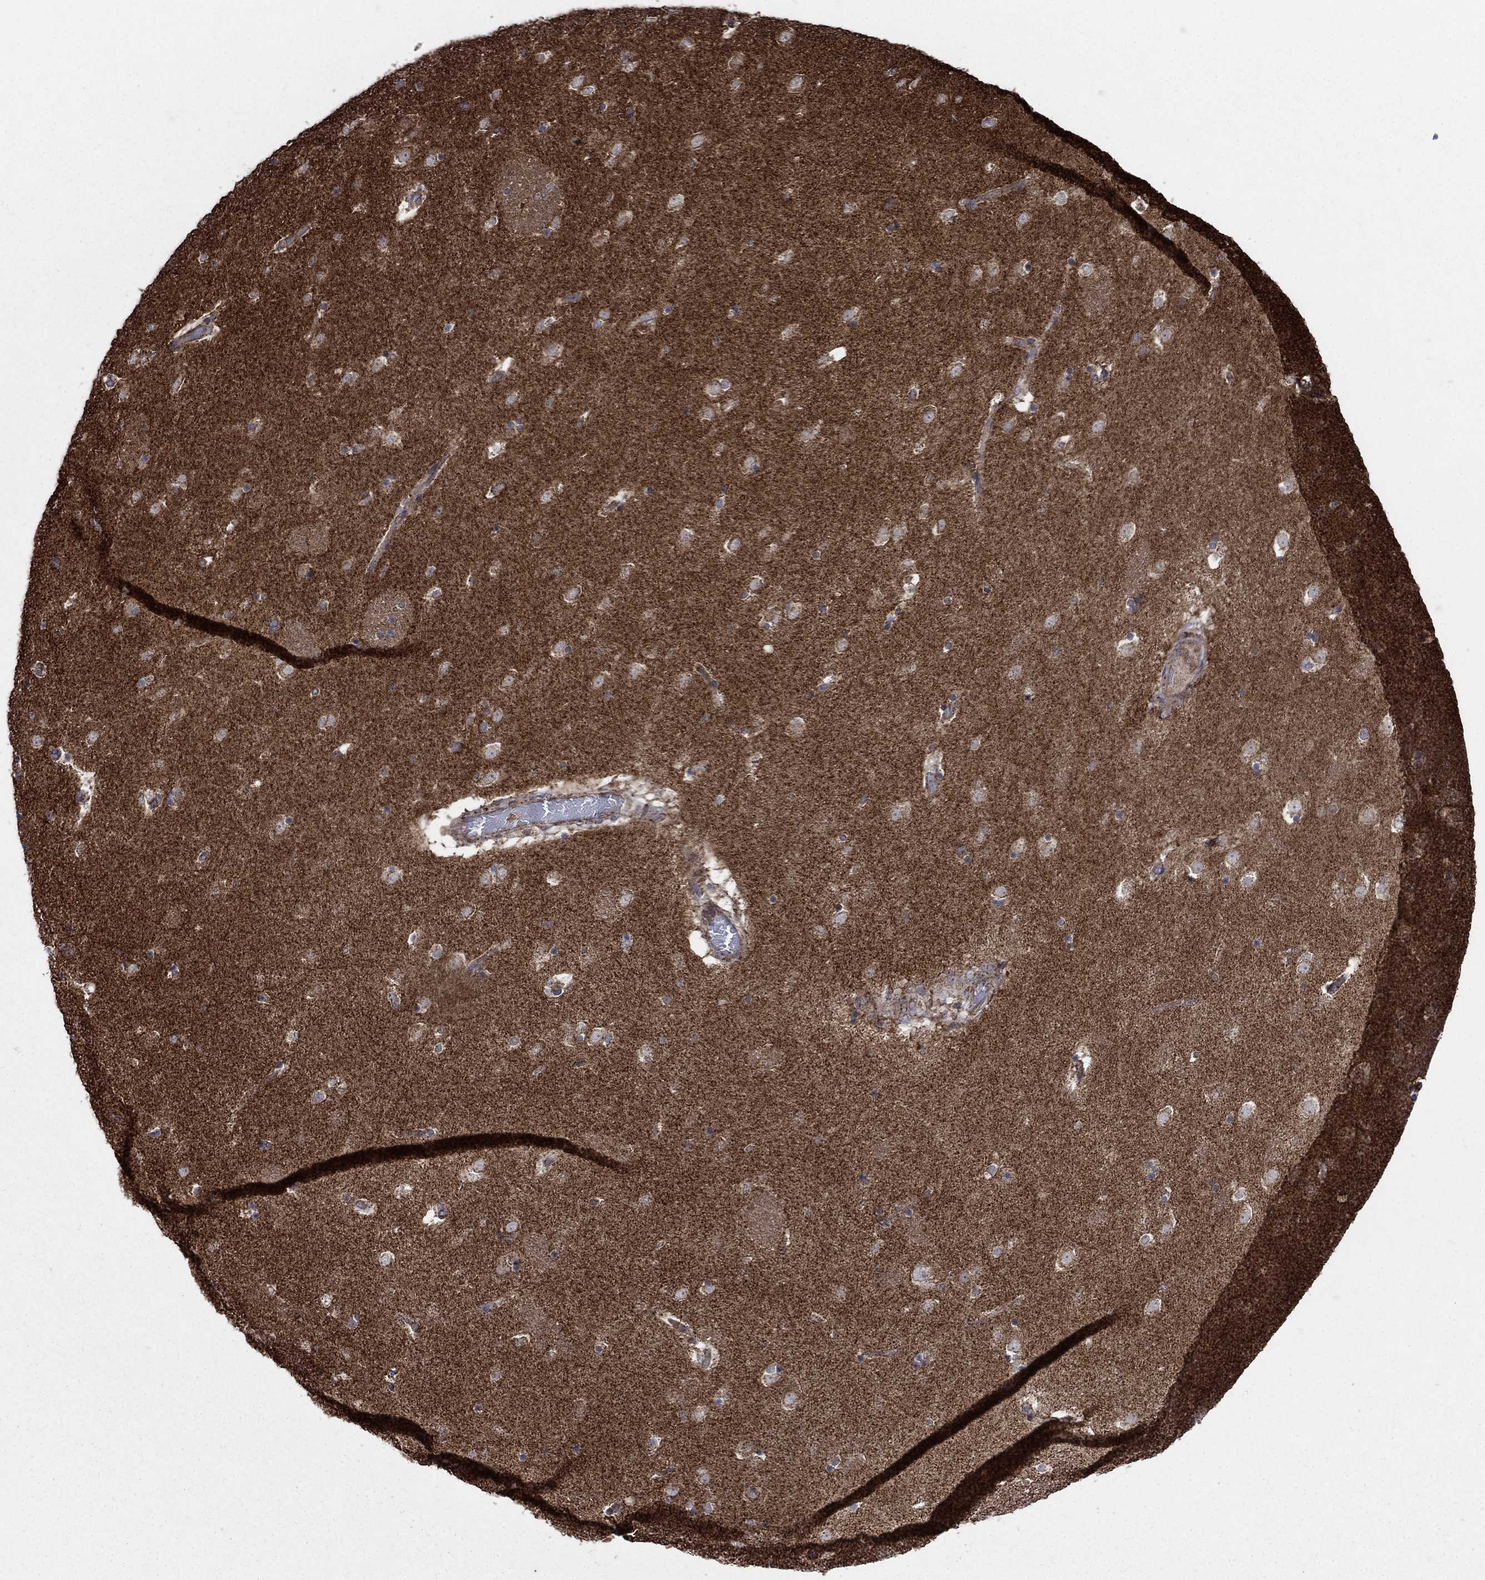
{"staining": {"intensity": "strong", "quantity": "<25%", "location": "cytoplasmic/membranous"}, "tissue": "caudate", "cell_type": "Glial cells", "image_type": "normal", "snomed": [{"axis": "morphology", "description": "Normal tissue, NOS"}, {"axis": "topography", "description": "Lateral ventricle wall"}], "caption": "Strong cytoplasmic/membranous protein expression is present in approximately <25% of glial cells in caudate.", "gene": "RNF19B", "patient": {"sex": "male", "age": 51}}